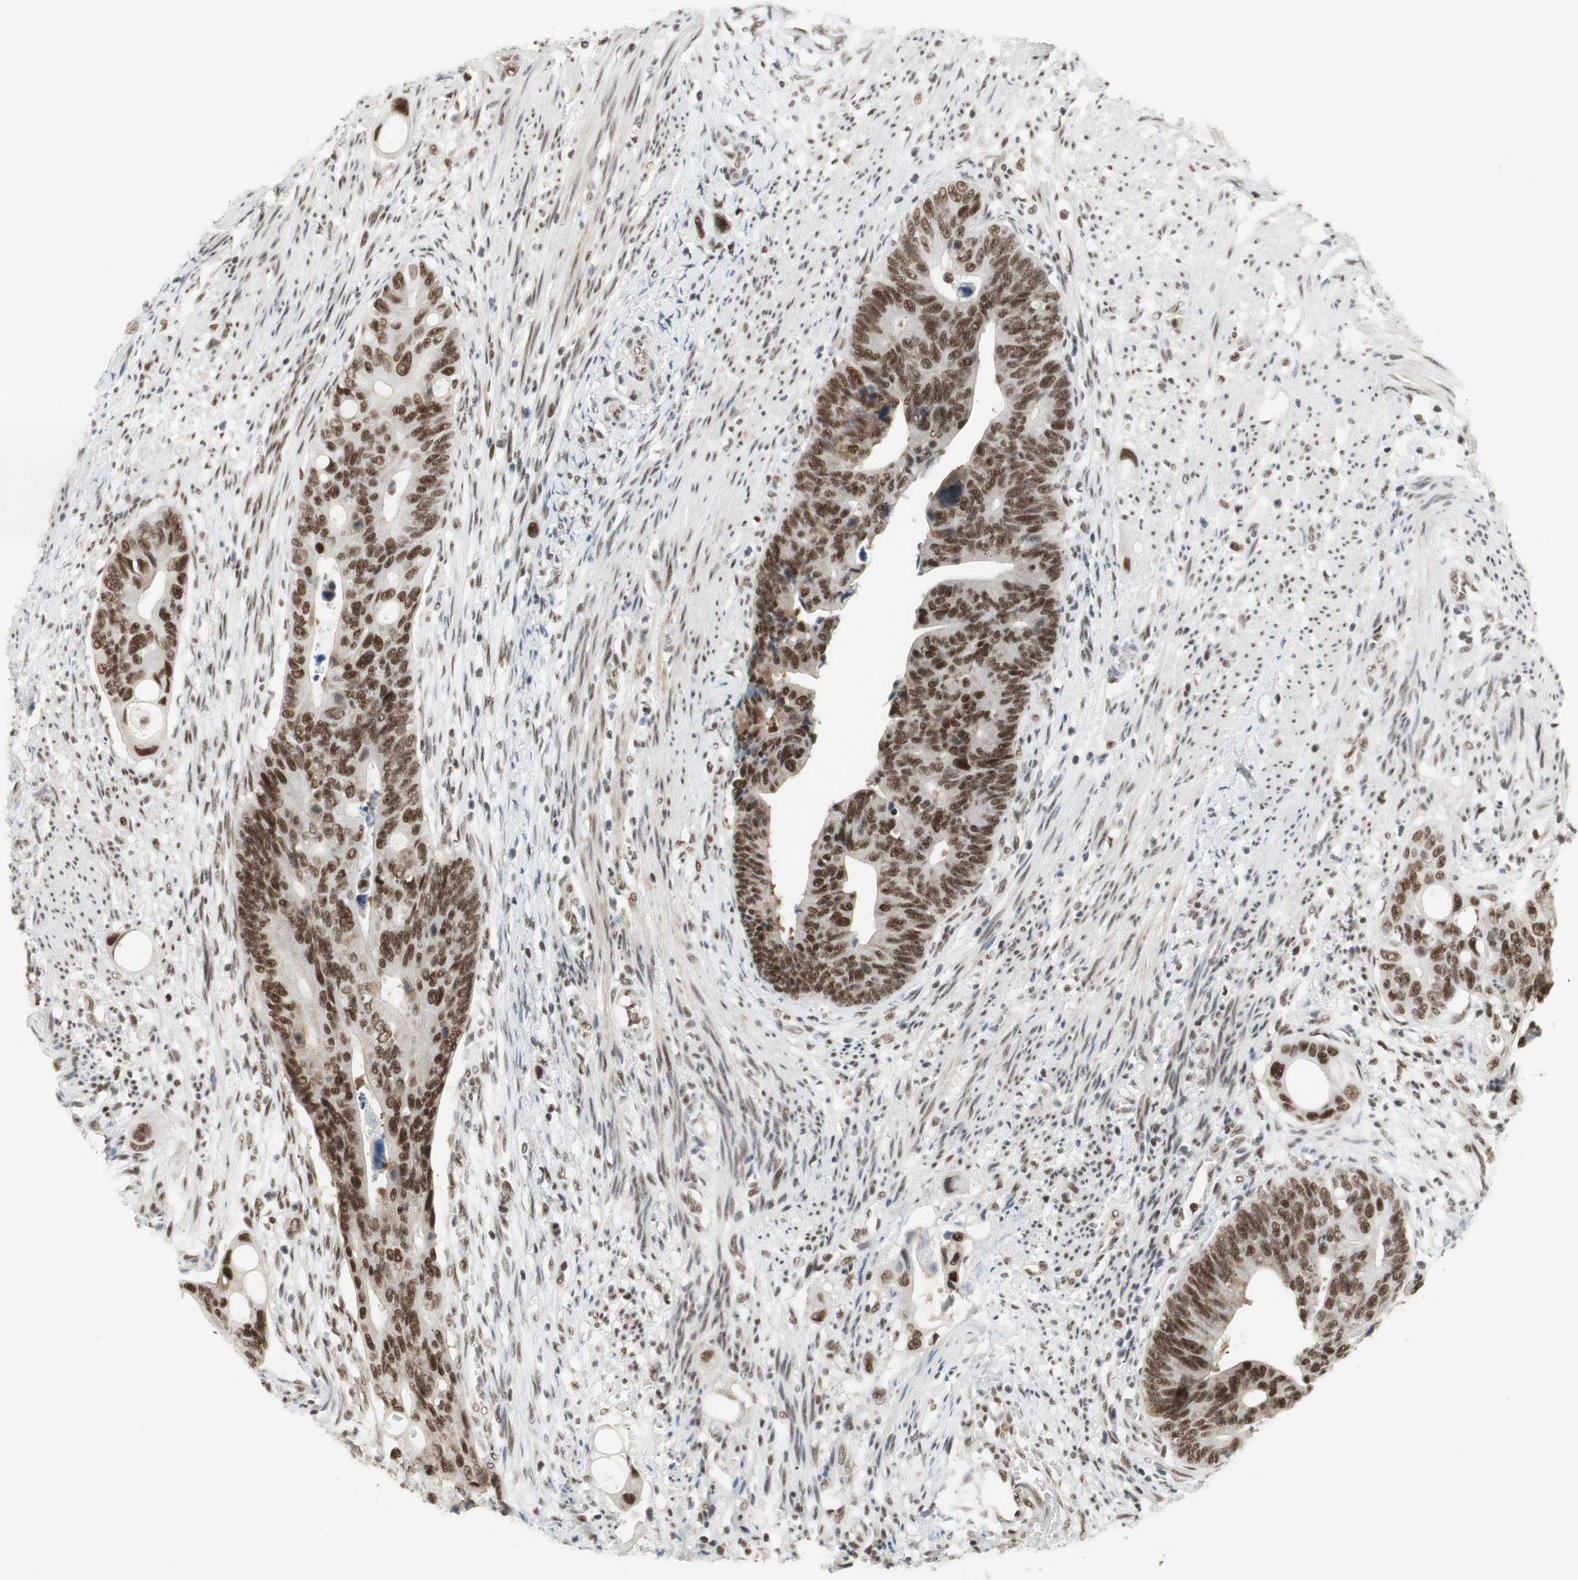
{"staining": {"intensity": "strong", "quantity": ">75%", "location": "nuclear"}, "tissue": "colorectal cancer", "cell_type": "Tumor cells", "image_type": "cancer", "snomed": [{"axis": "morphology", "description": "Adenocarcinoma, NOS"}, {"axis": "topography", "description": "Colon"}], "caption": "Immunohistochemistry staining of colorectal cancer (adenocarcinoma), which displays high levels of strong nuclear positivity in about >75% of tumor cells indicating strong nuclear protein staining. The staining was performed using DAB (3,3'-diaminobenzidine) (brown) for protein detection and nuclei were counterstained in hematoxylin (blue).", "gene": "RTF1", "patient": {"sex": "female", "age": 57}}